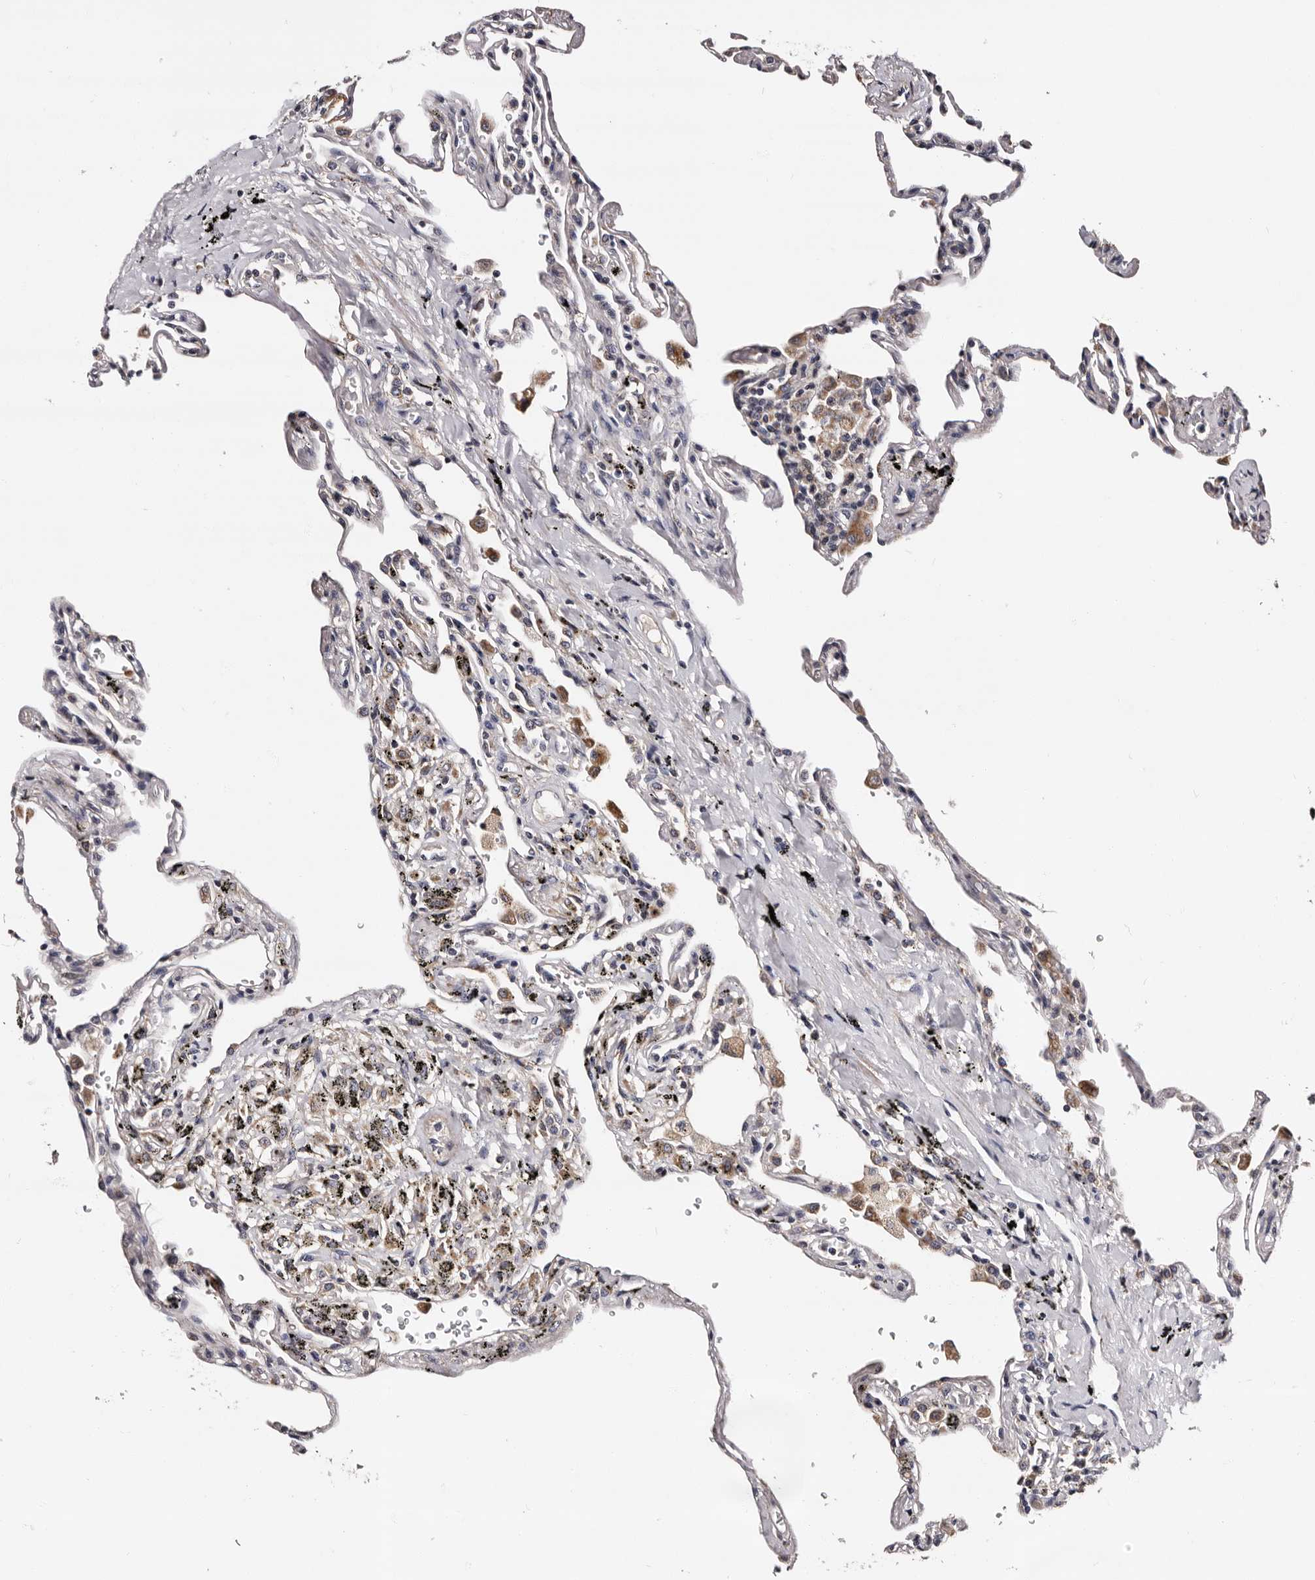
{"staining": {"intensity": "moderate", "quantity": "<25%", "location": "cytoplasmic/membranous"}, "tissue": "lung", "cell_type": "Alveolar cells", "image_type": "normal", "snomed": [{"axis": "morphology", "description": "Normal tissue, NOS"}, {"axis": "topography", "description": "Lung"}], "caption": "The immunohistochemical stain highlights moderate cytoplasmic/membranous positivity in alveolar cells of normal lung. Nuclei are stained in blue.", "gene": "TAF4B", "patient": {"sex": "male", "age": 59}}